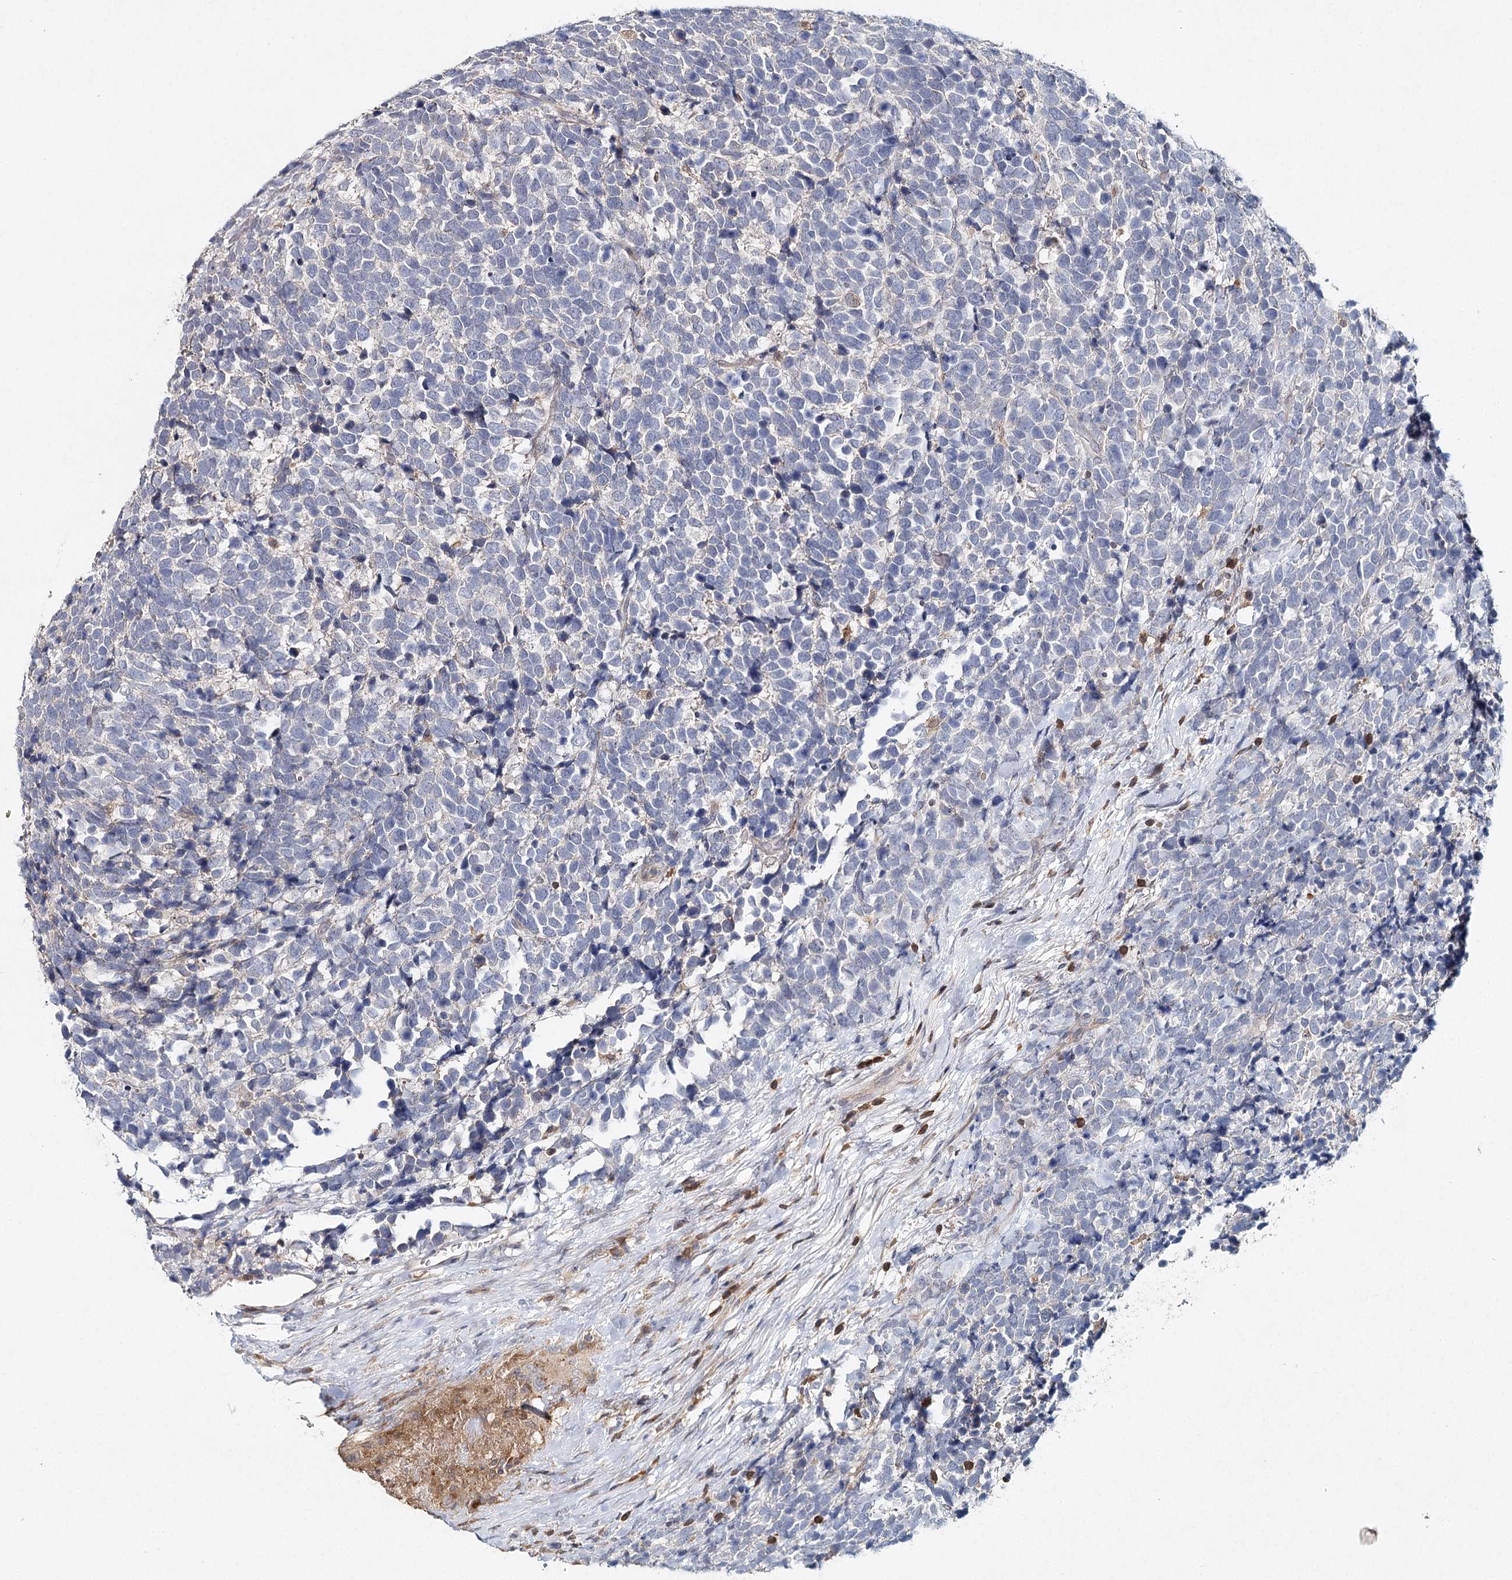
{"staining": {"intensity": "negative", "quantity": "none", "location": "none"}, "tissue": "urothelial cancer", "cell_type": "Tumor cells", "image_type": "cancer", "snomed": [{"axis": "morphology", "description": "Urothelial carcinoma, High grade"}, {"axis": "topography", "description": "Urinary bladder"}], "caption": "This is a histopathology image of immunohistochemistry (IHC) staining of urothelial cancer, which shows no staining in tumor cells.", "gene": "SLC41A2", "patient": {"sex": "female", "age": 82}}